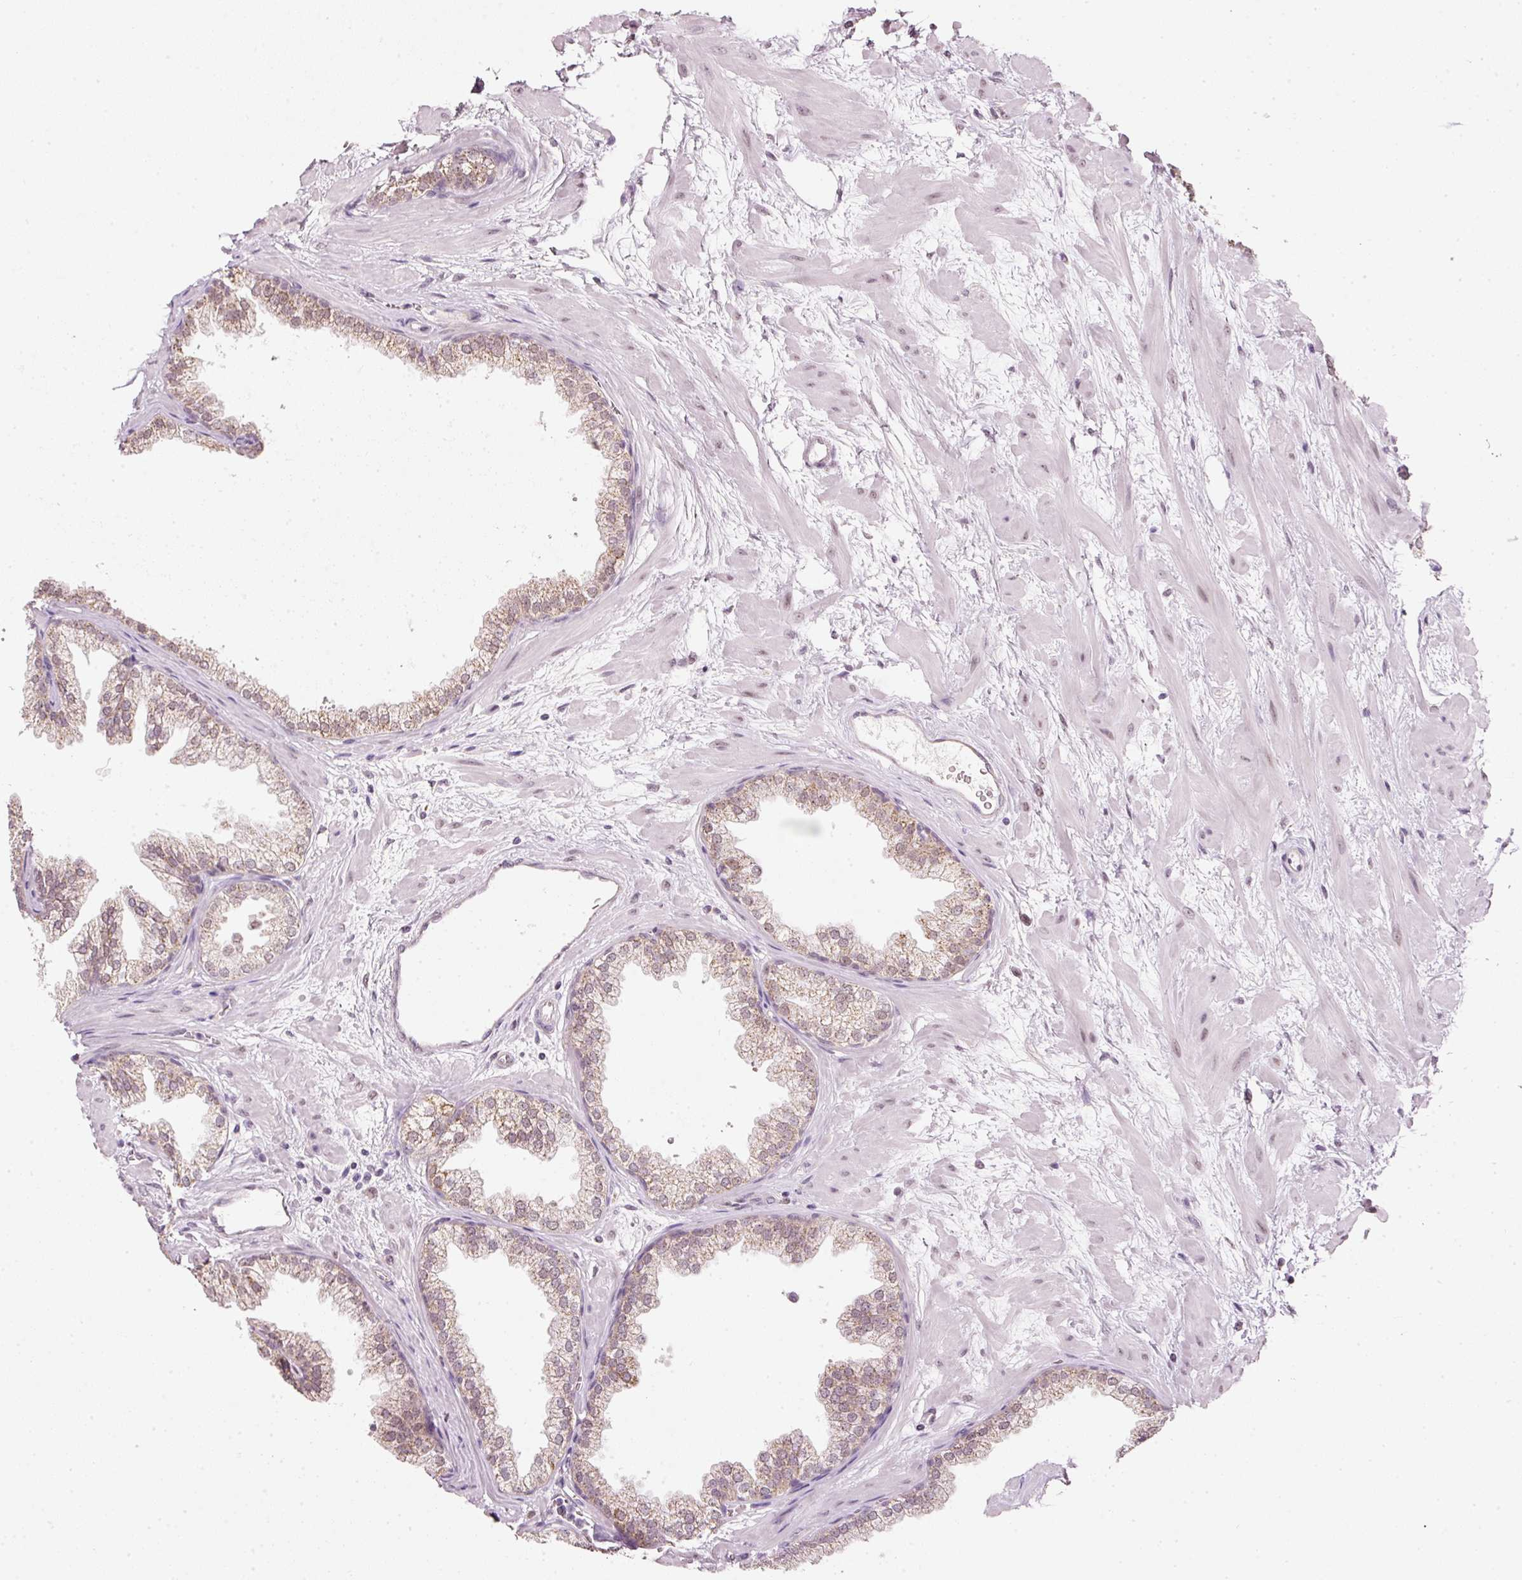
{"staining": {"intensity": "weak", "quantity": "25%-75%", "location": "cytoplasmic/membranous,nuclear"}, "tissue": "prostate", "cell_type": "Glandular cells", "image_type": "normal", "snomed": [{"axis": "morphology", "description": "Normal tissue, NOS"}, {"axis": "topography", "description": "Prostate"}], "caption": "Benign prostate exhibits weak cytoplasmic/membranous,nuclear expression in about 25%-75% of glandular cells, visualized by immunohistochemistry.", "gene": "FSTL3", "patient": {"sex": "male", "age": 37}}